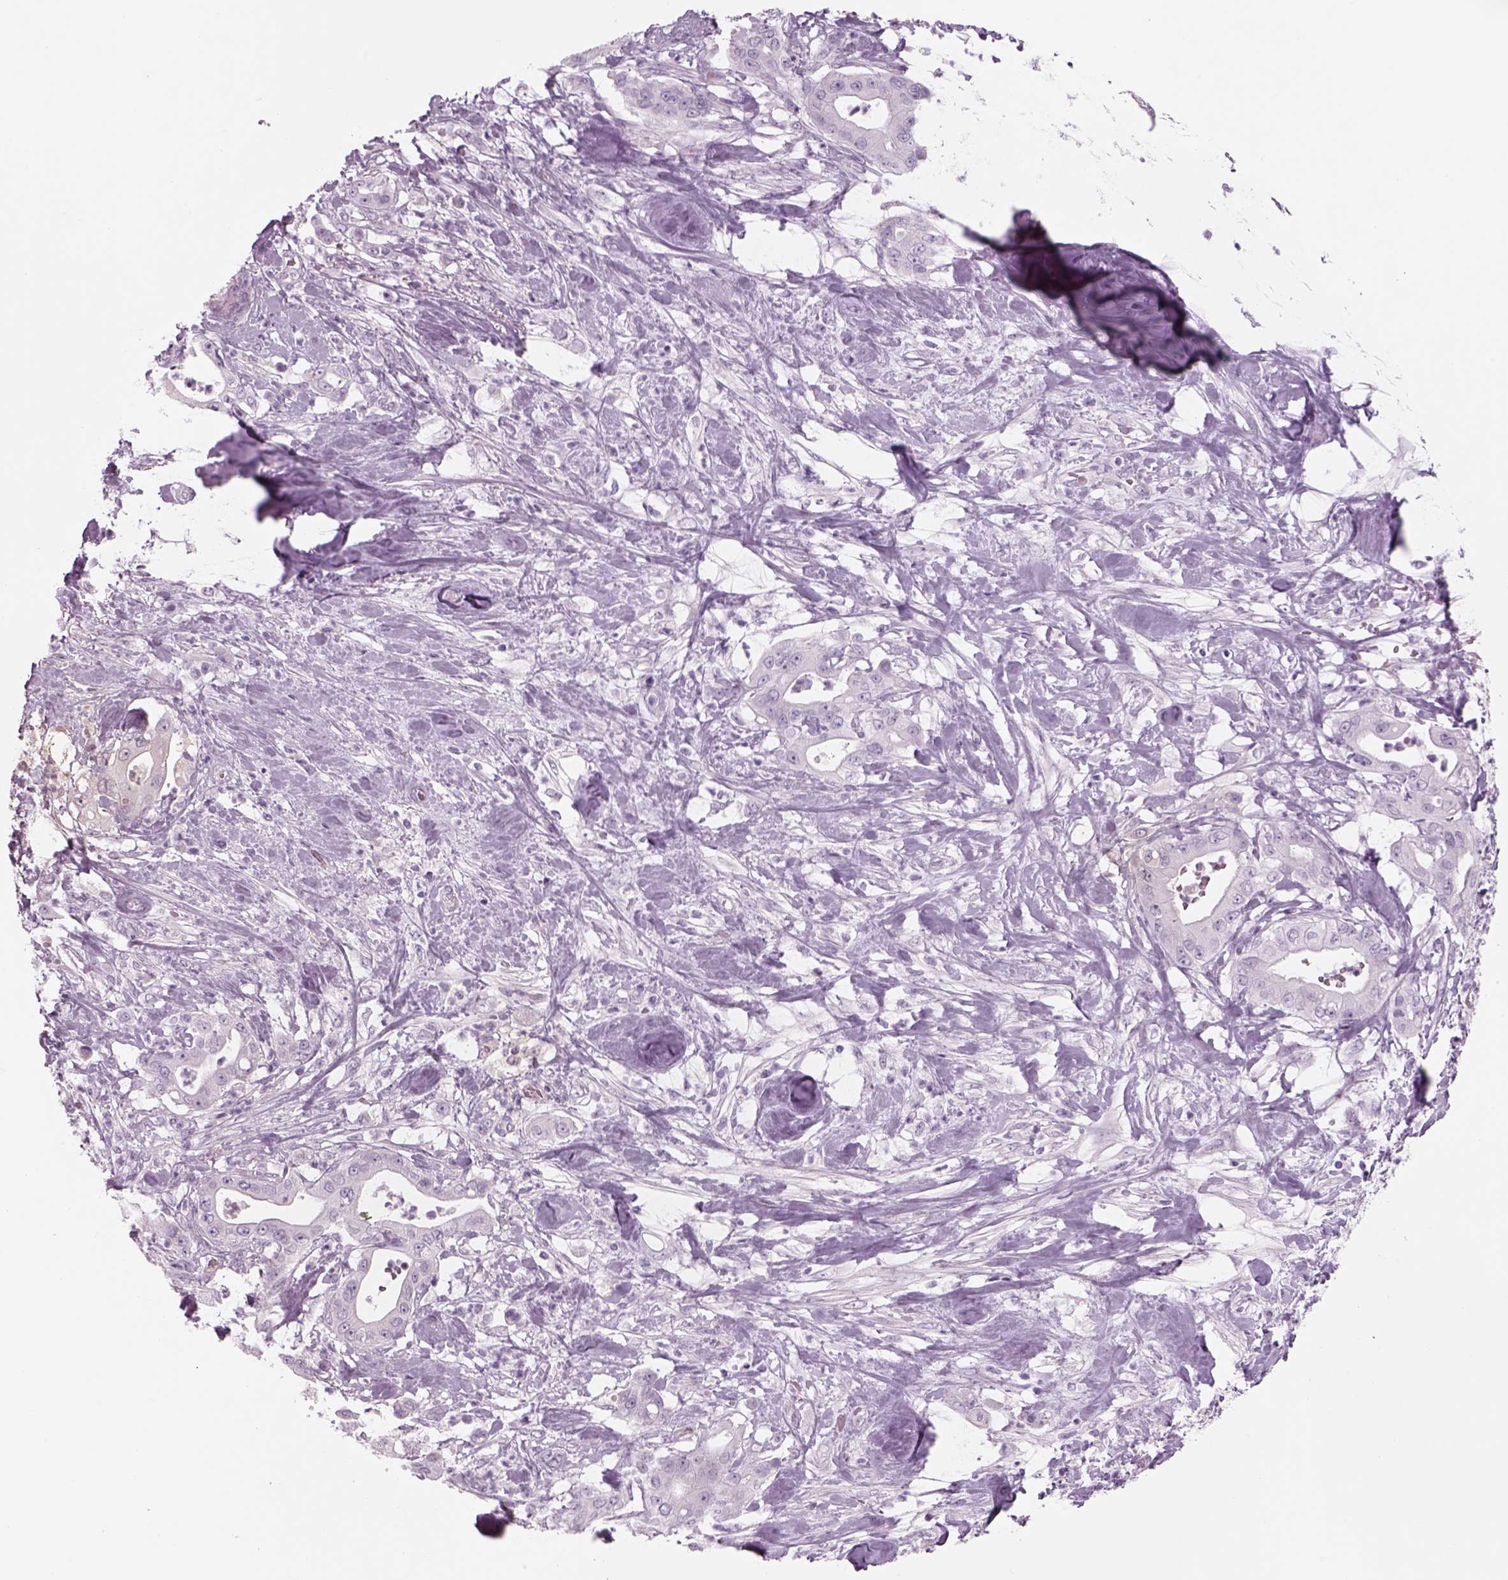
{"staining": {"intensity": "negative", "quantity": "none", "location": "none"}, "tissue": "pancreatic cancer", "cell_type": "Tumor cells", "image_type": "cancer", "snomed": [{"axis": "morphology", "description": "Adenocarcinoma, NOS"}, {"axis": "topography", "description": "Pancreas"}], "caption": "Photomicrograph shows no significant protein expression in tumor cells of adenocarcinoma (pancreatic).", "gene": "GAS2L2", "patient": {"sex": "male", "age": 71}}